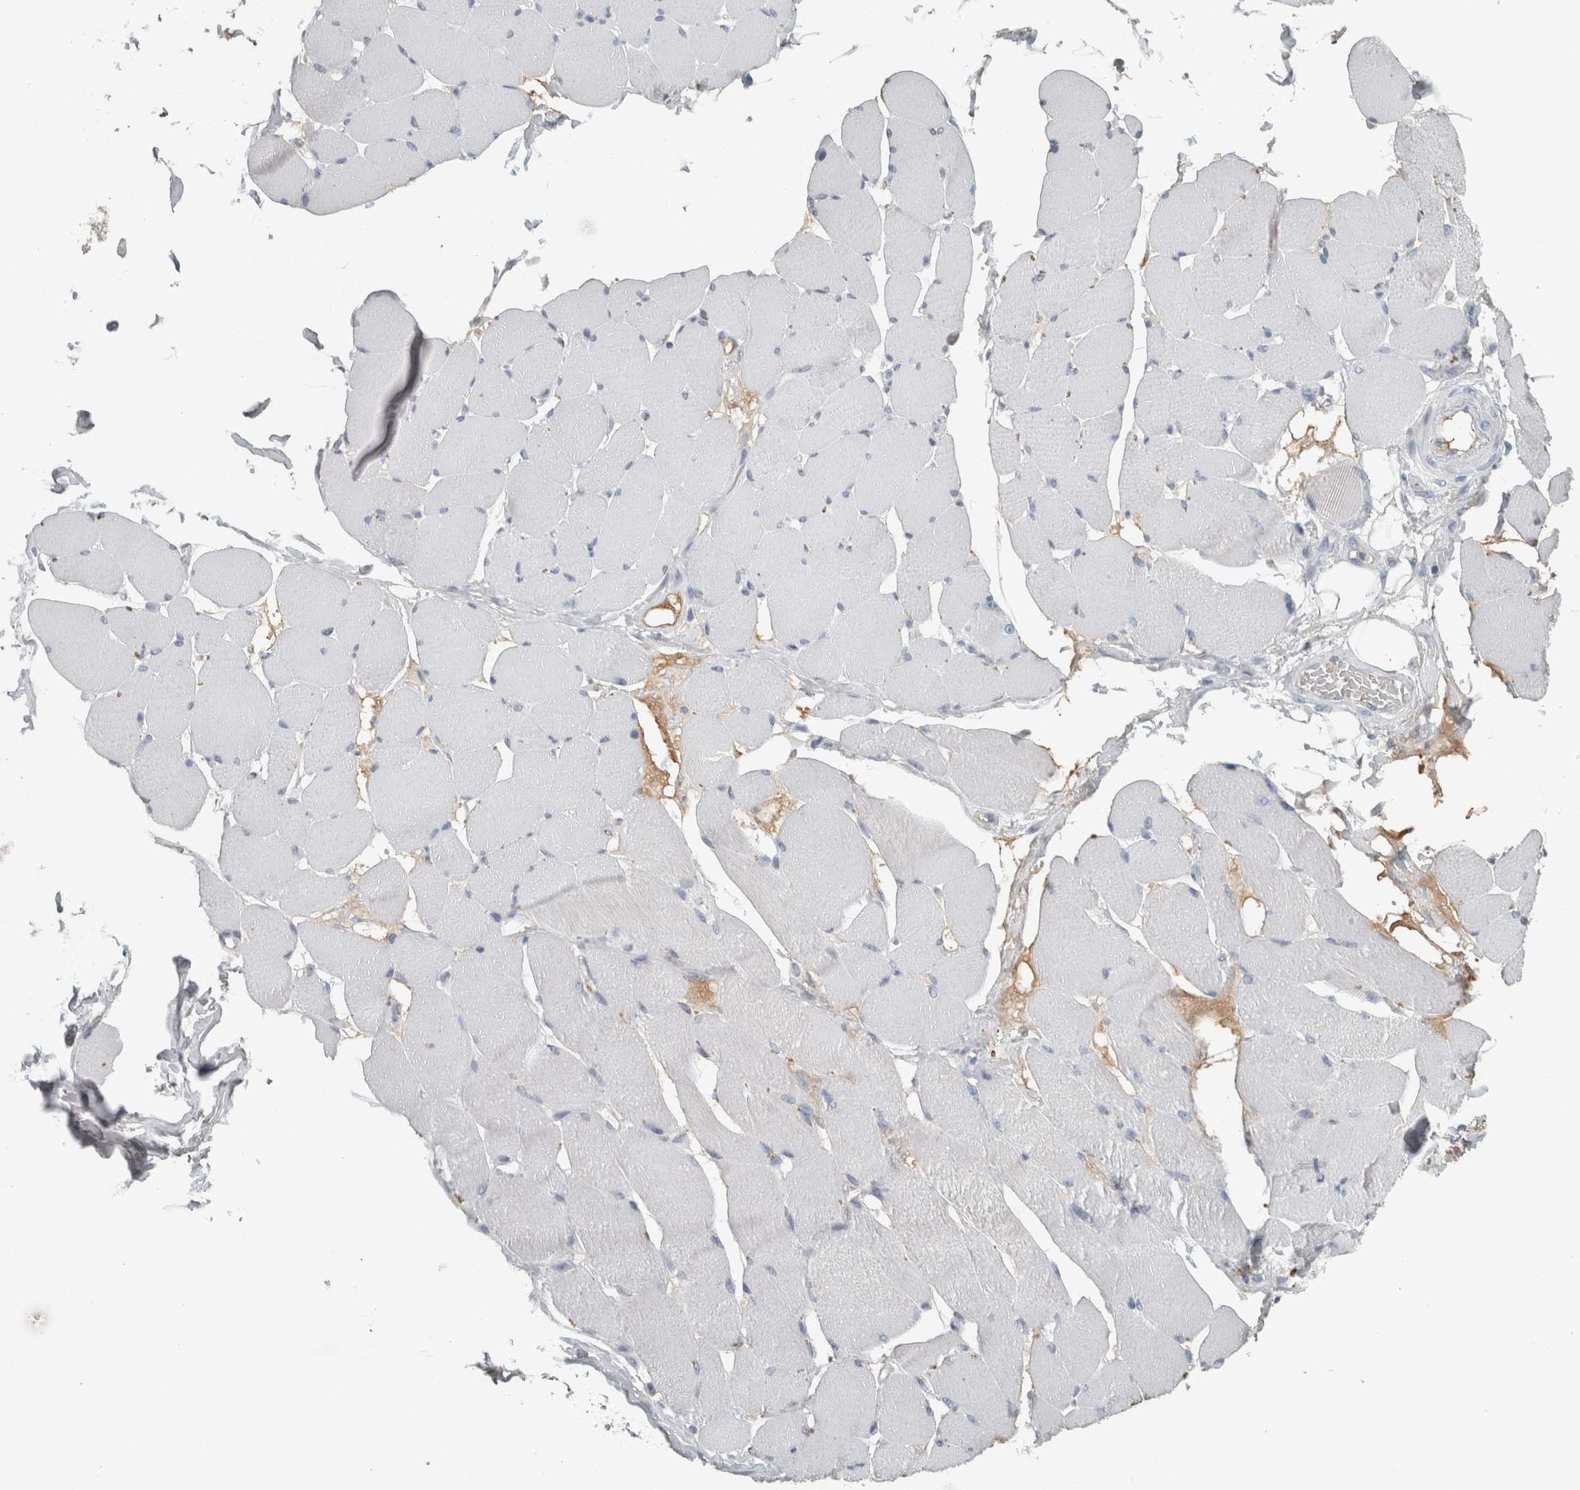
{"staining": {"intensity": "negative", "quantity": "none", "location": "none"}, "tissue": "skeletal muscle", "cell_type": "Myocytes", "image_type": "normal", "snomed": [{"axis": "morphology", "description": "Normal tissue, NOS"}, {"axis": "topography", "description": "Skin"}, {"axis": "topography", "description": "Skeletal muscle"}], "caption": "Protein analysis of benign skeletal muscle shows no significant positivity in myocytes. (Brightfield microscopy of DAB (3,3'-diaminobenzidine) immunohistochemistry at high magnification).", "gene": "CHL1", "patient": {"sex": "male", "age": 83}}